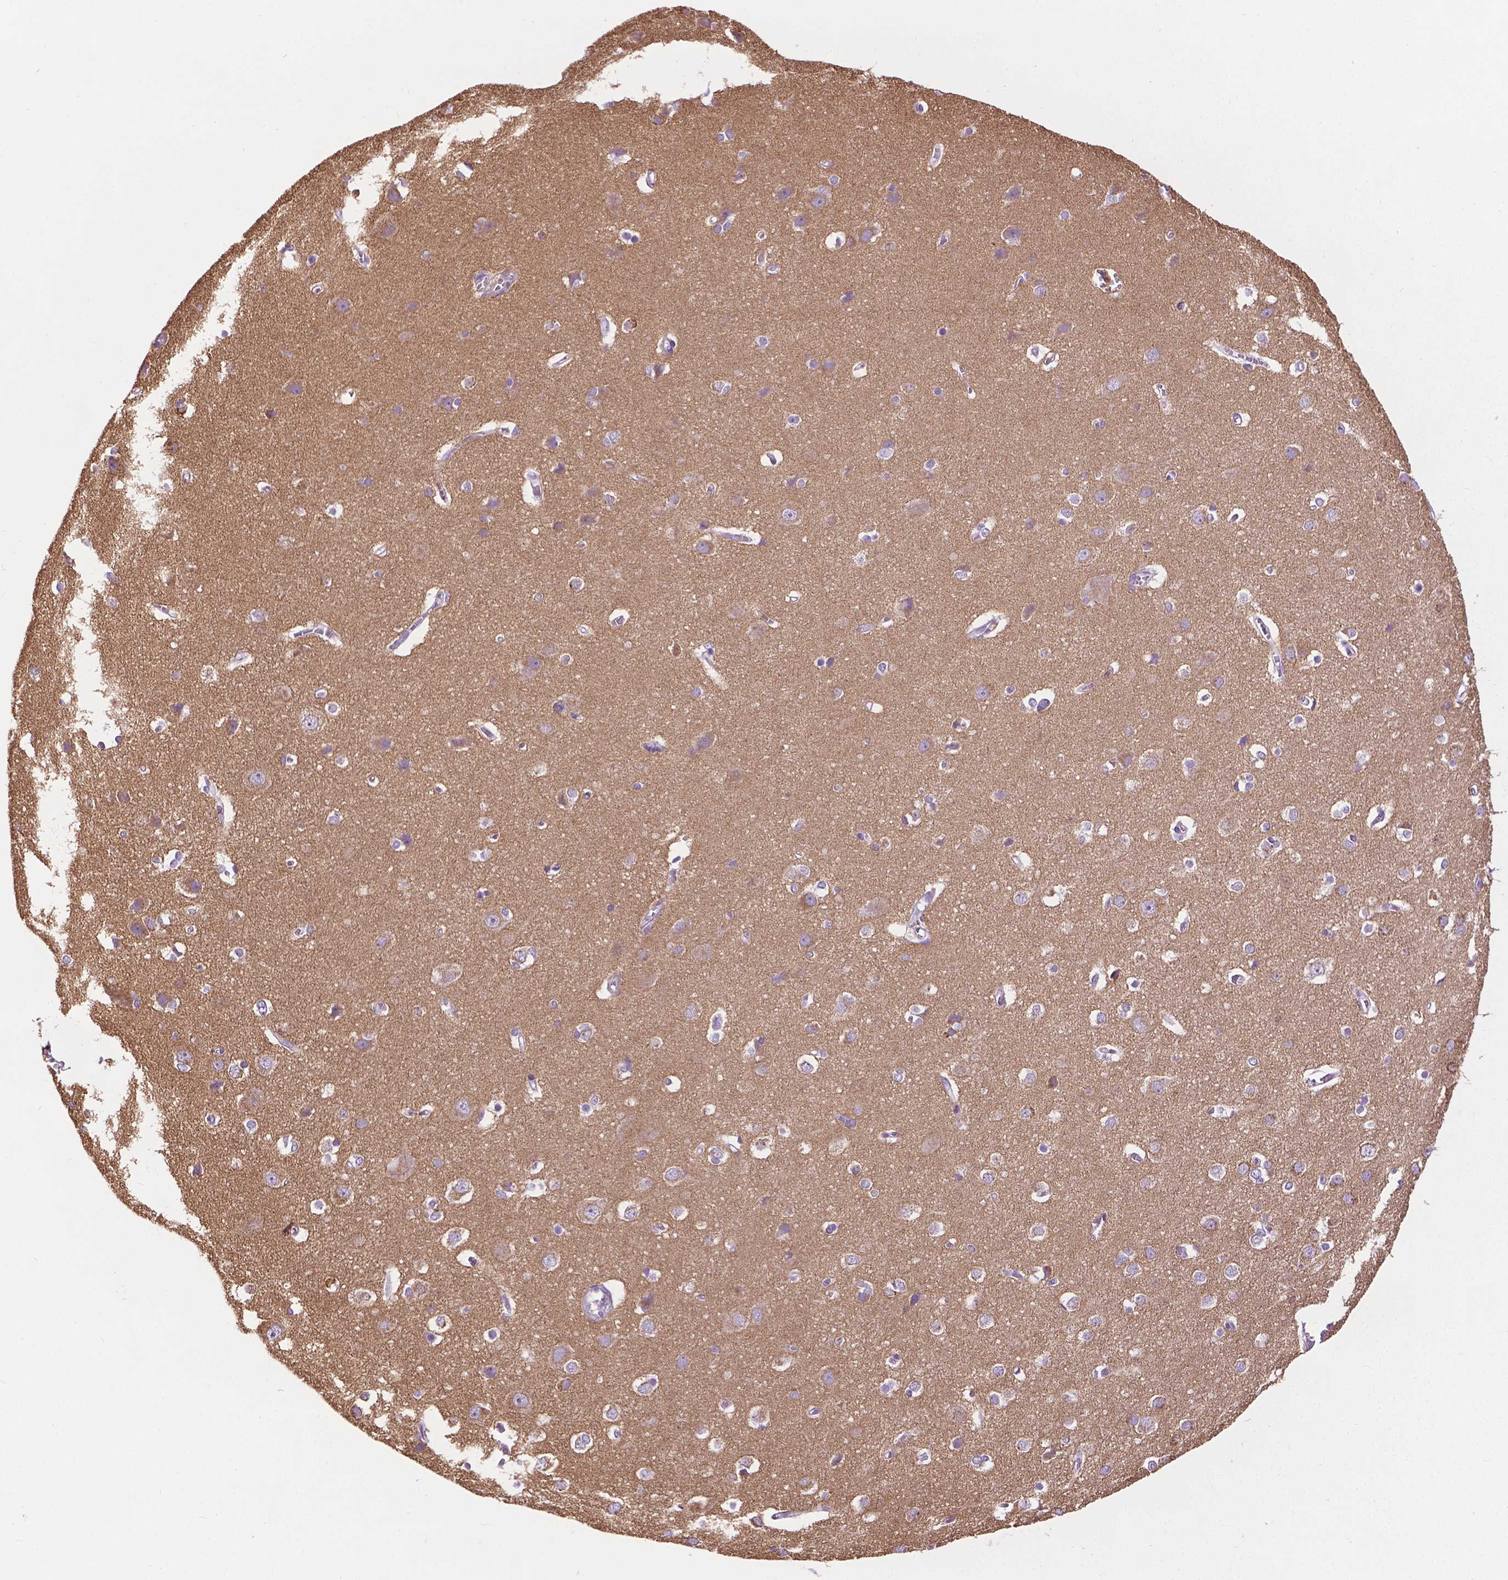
{"staining": {"intensity": "negative", "quantity": "none", "location": "none"}, "tissue": "cerebral cortex", "cell_type": "Endothelial cells", "image_type": "normal", "snomed": [{"axis": "morphology", "description": "Normal tissue, NOS"}, {"axis": "topography", "description": "Cerebral cortex"}], "caption": "A histopathology image of cerebral cortex stained for a protein displays no brown staining in endothelial cells.", "gene": "TMEM132E", "patient": {"sex": "male", "age": 37}}